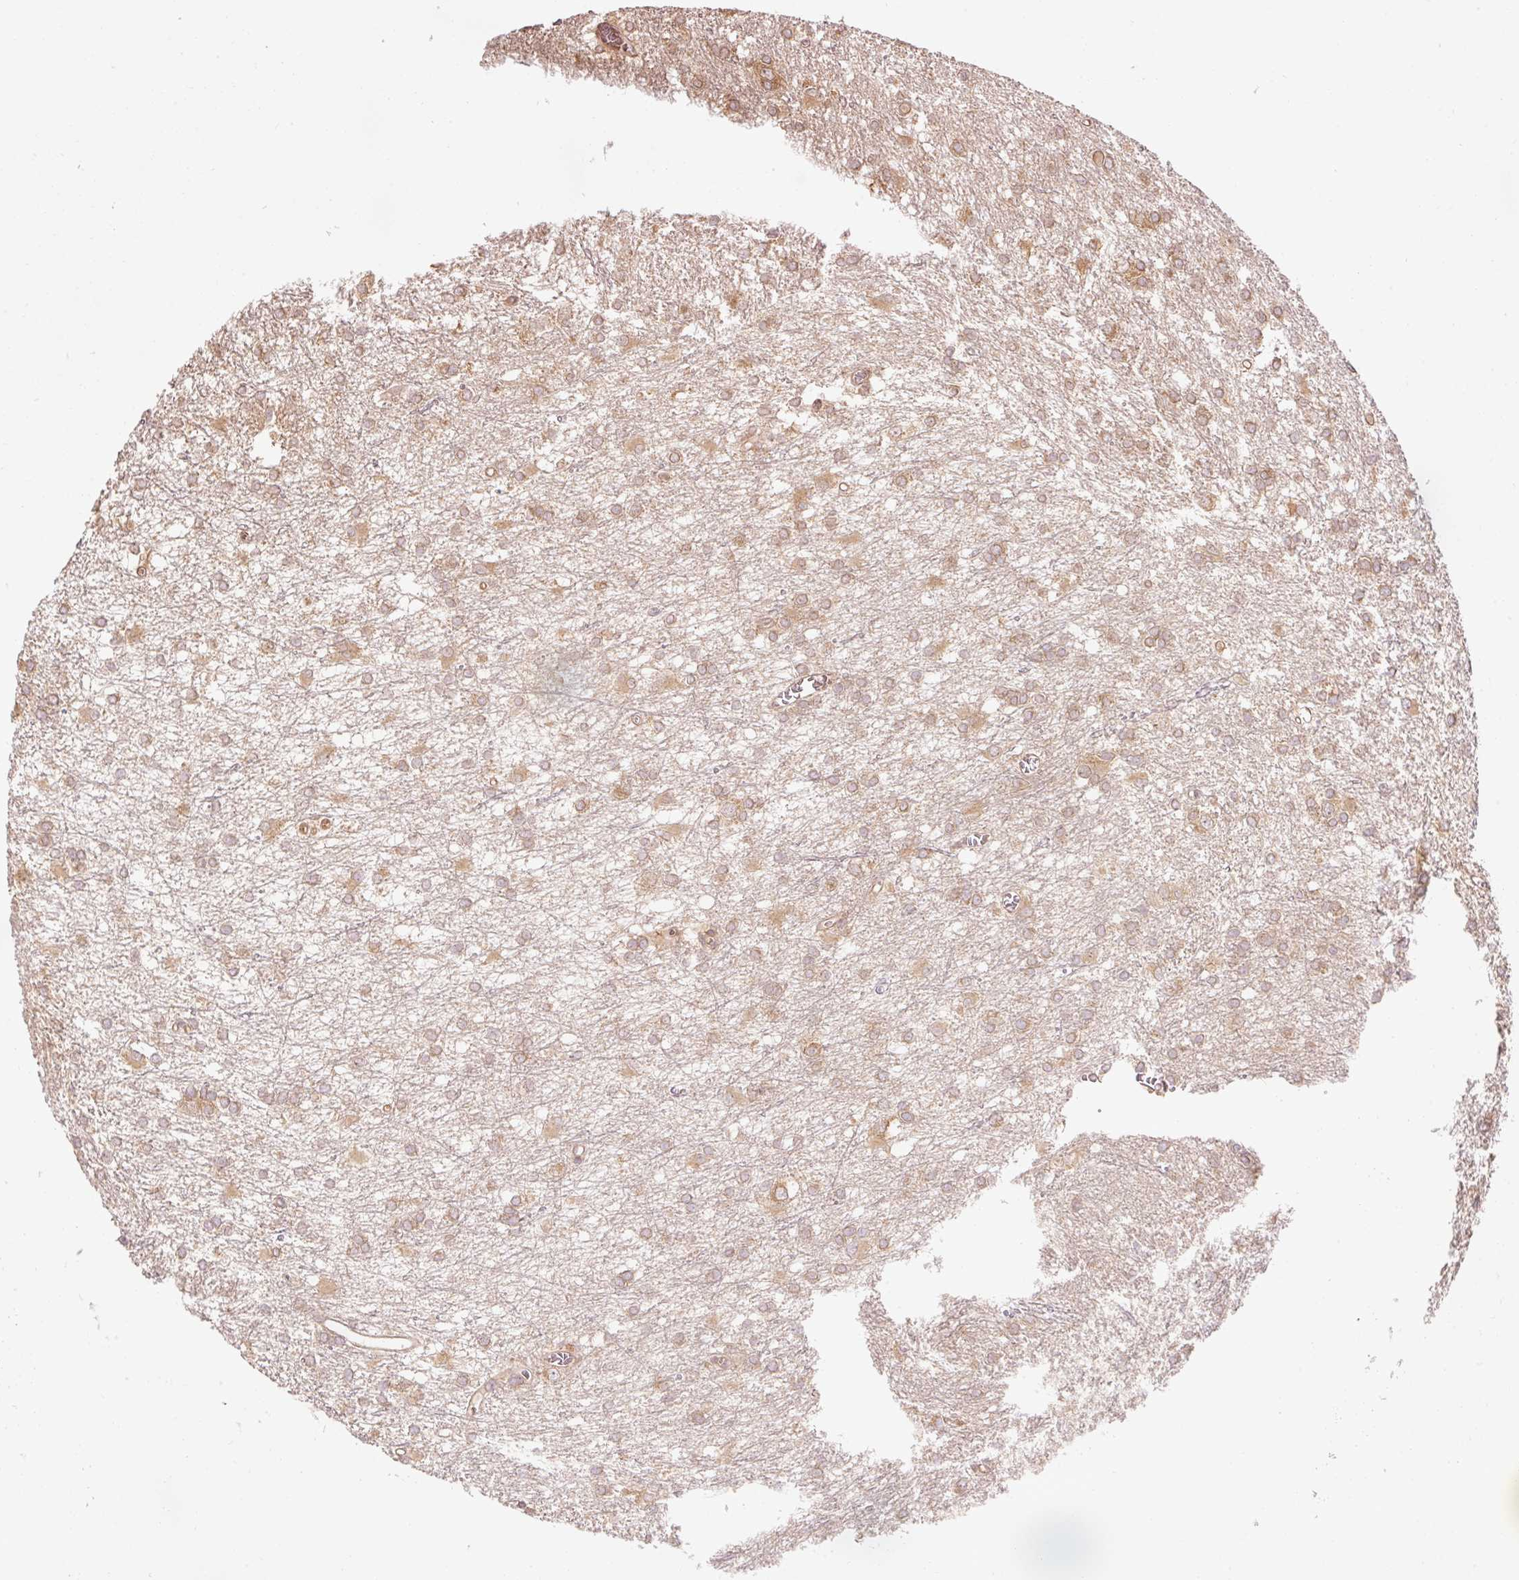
{"staining": {"intensity": "moderate", "quantity": ">75%", "location": "cytoplasmic/membranous"}, "tissue": "glioma", "cell_type": "Tumor cells", "image_type": "cancer", "snomed": [{"axis": "morphology", "description": "Glioma, malignant, High grade"}, {"axis": "topography", "description": "Brain"}], "caption": "Protein staining displays moderate cytoplasmic/membranous positivity in about >75% of tumor cells in glioma.", "gene": "PDAP1", "patient": {"sex": "male", "age": 48}}